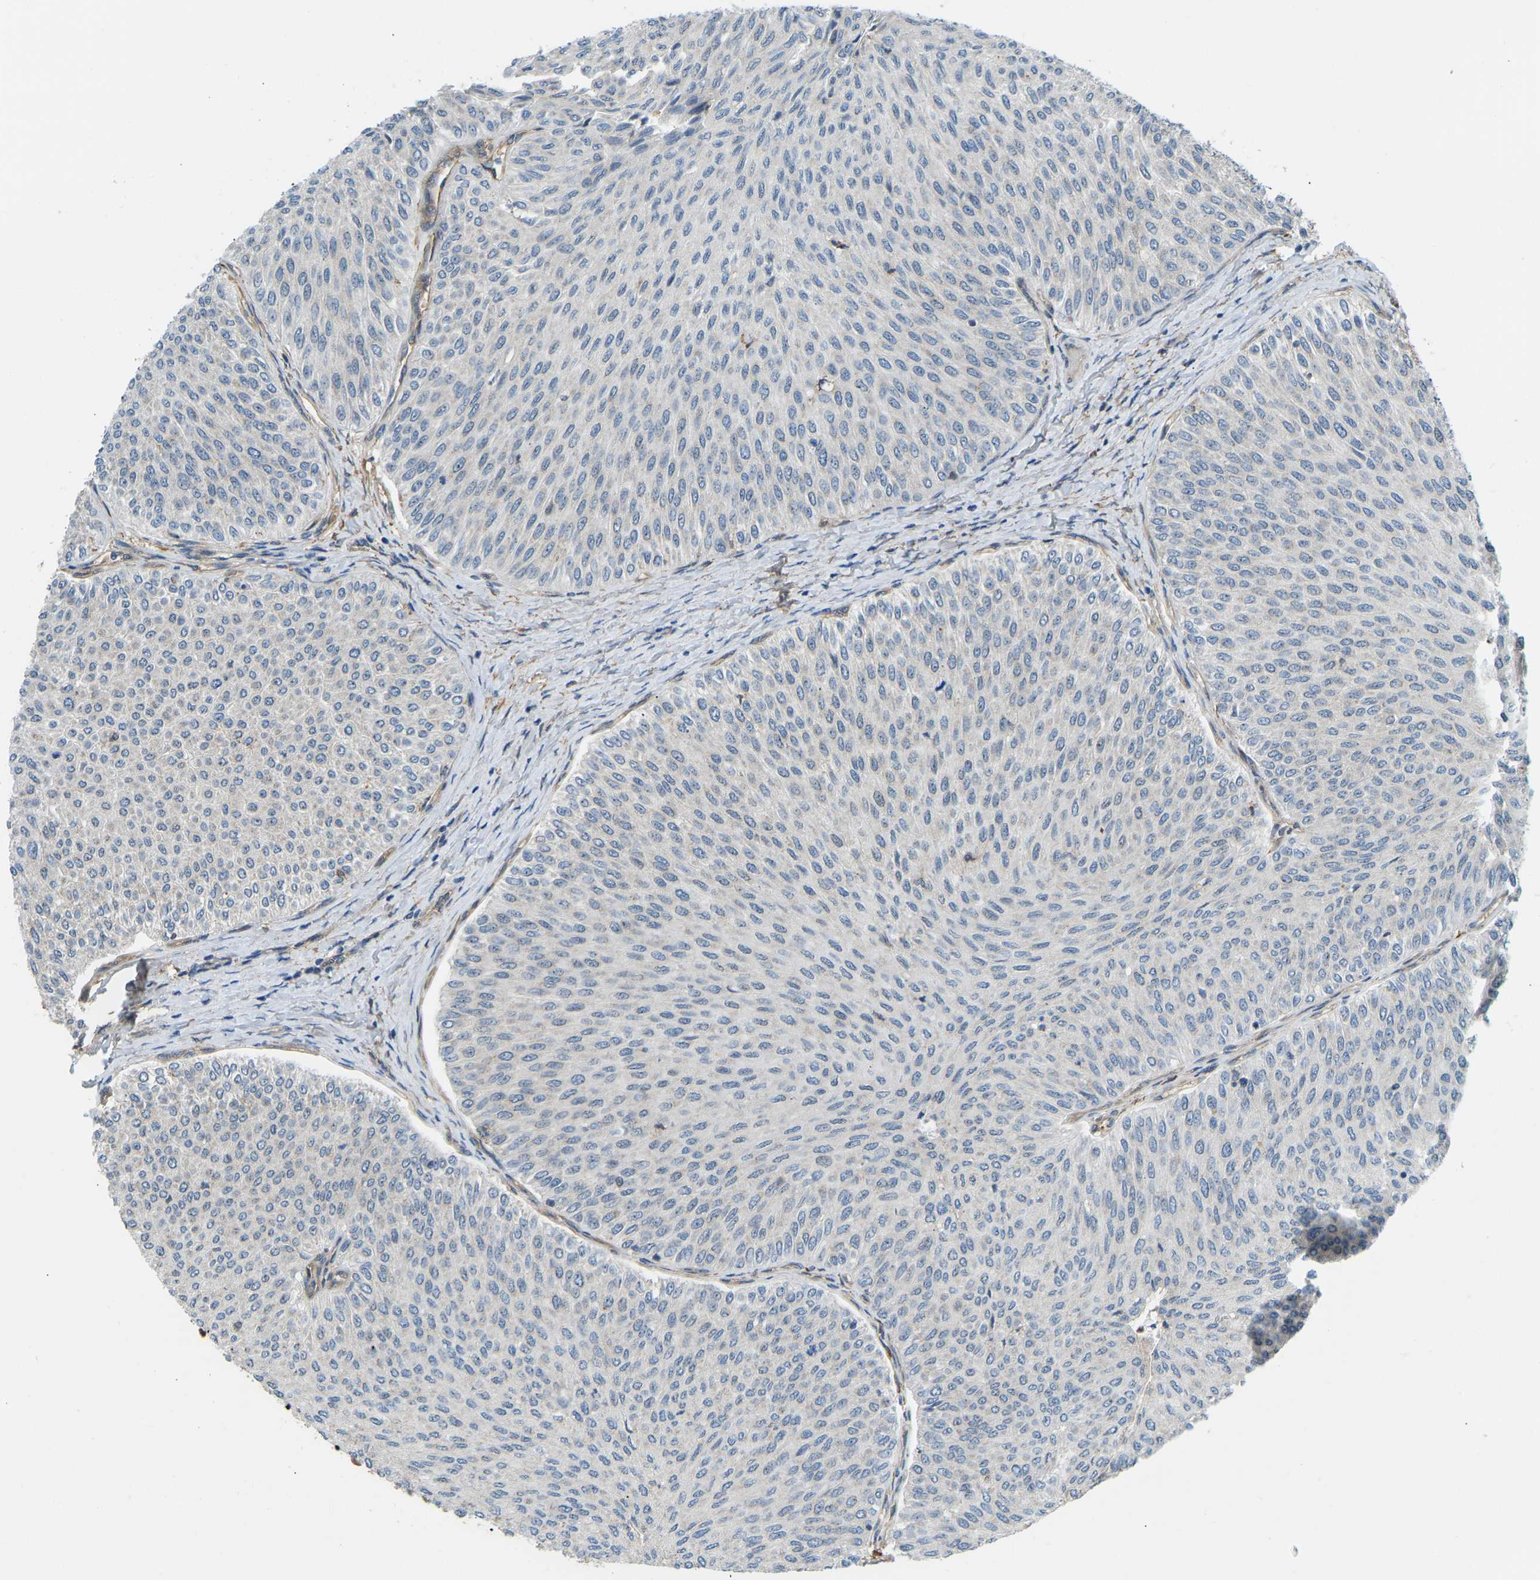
{"staining": {"intensity": "negative", "quantity": "none", "location": "none"}, "tissue": "urothelial cancer", "cell_type": "Tumor cells", "image_type": "cancer", "snomed": [{"axis": "morphology", "description": "Urothelial carcinoma, Low grade"}, {"axis": "topography", "description": "Urinary bladder"}], "caption": "Immunohistochemistry of human urothelial carcinoma (low-grade) displays no positivity in tumor cells.", "gene": "OS9", "patient": {"sex": "male", "age": 78}}